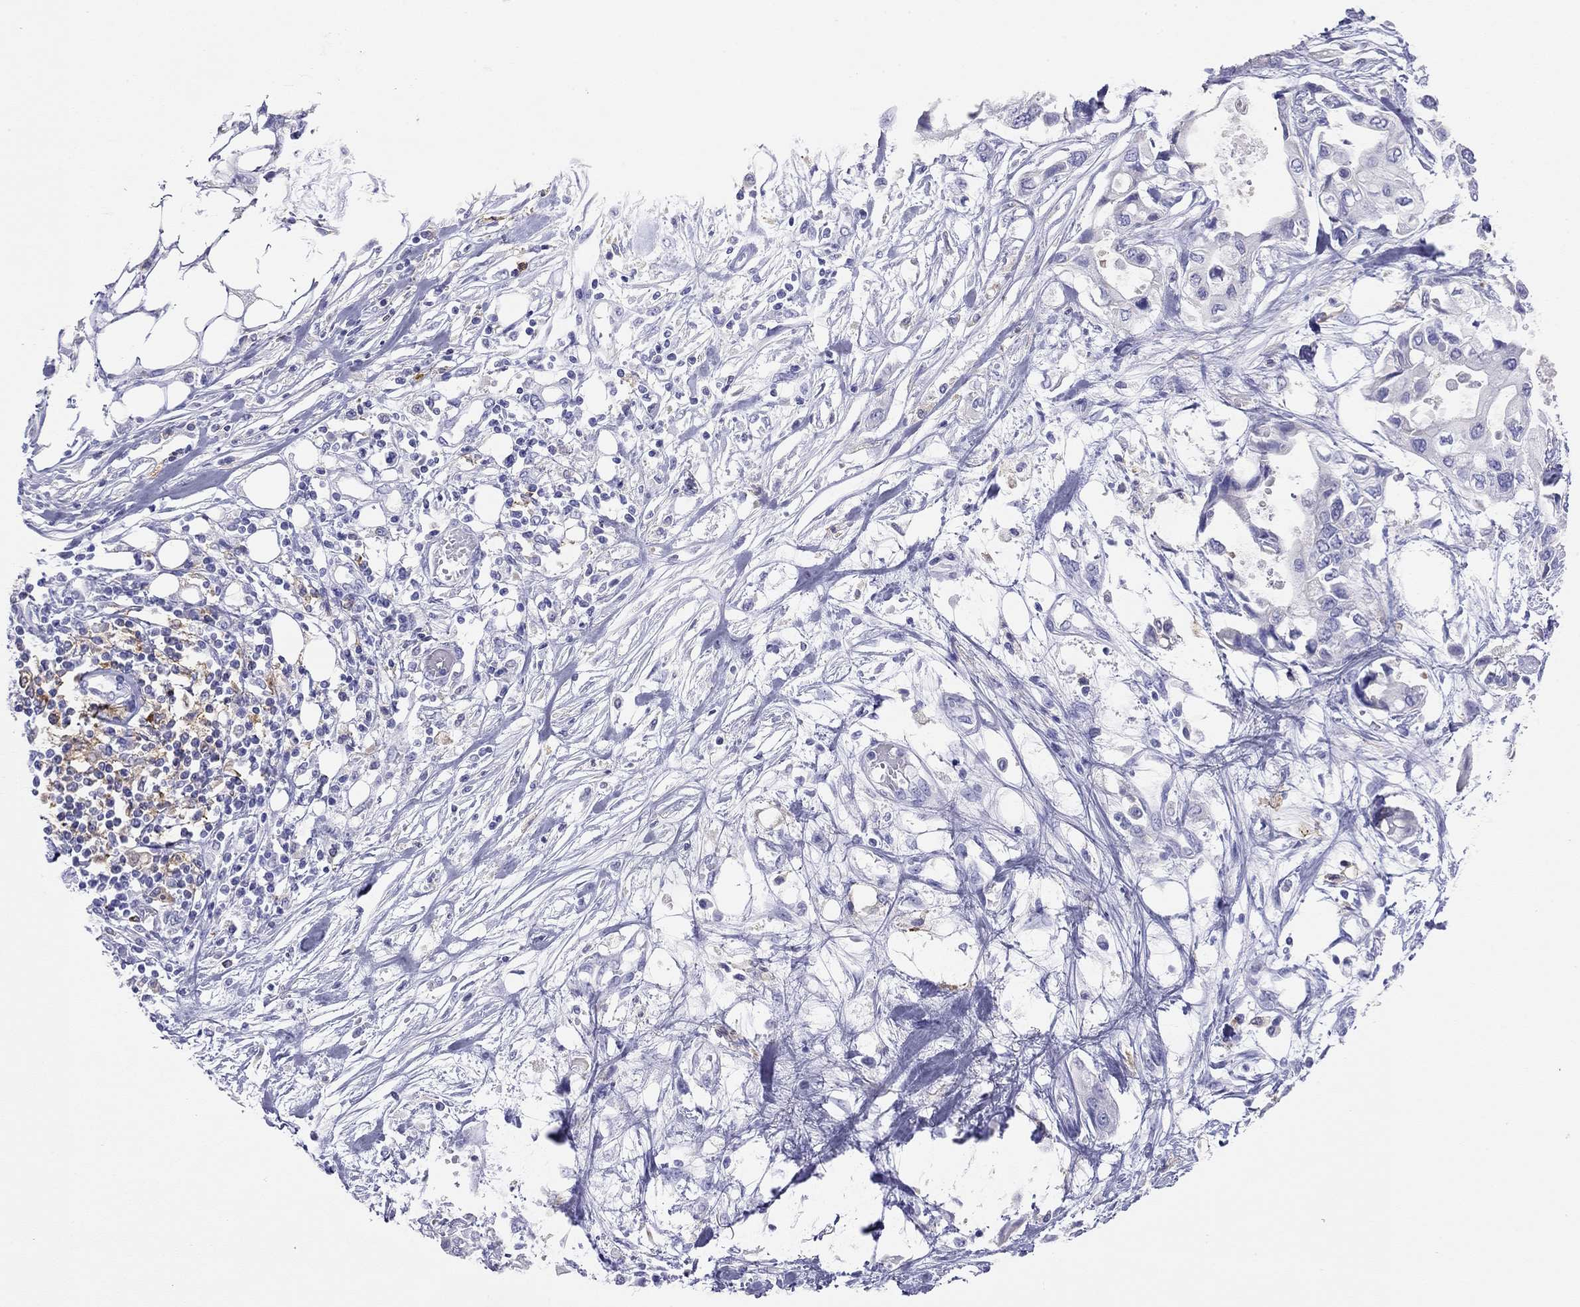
{"staining": {"intensity": "negative", "quantity": "none", "location": "none"}, "tissue": "pancreatic cancer", "cell_type": "Tumor cells", "image_type": "cancer", "snomed": [{"axis": "morphology", "description": "Adenocarcinoma, NOS"}, {"axis": "topography", "description": "Pancreas"}], "caption": "Protein analysis of adenocarcinoma (pancreatic) shows no significant positivity in tumor cells.", "gene": "HLA-DQB2", "patient": {"sex": "female", "age": 63}}